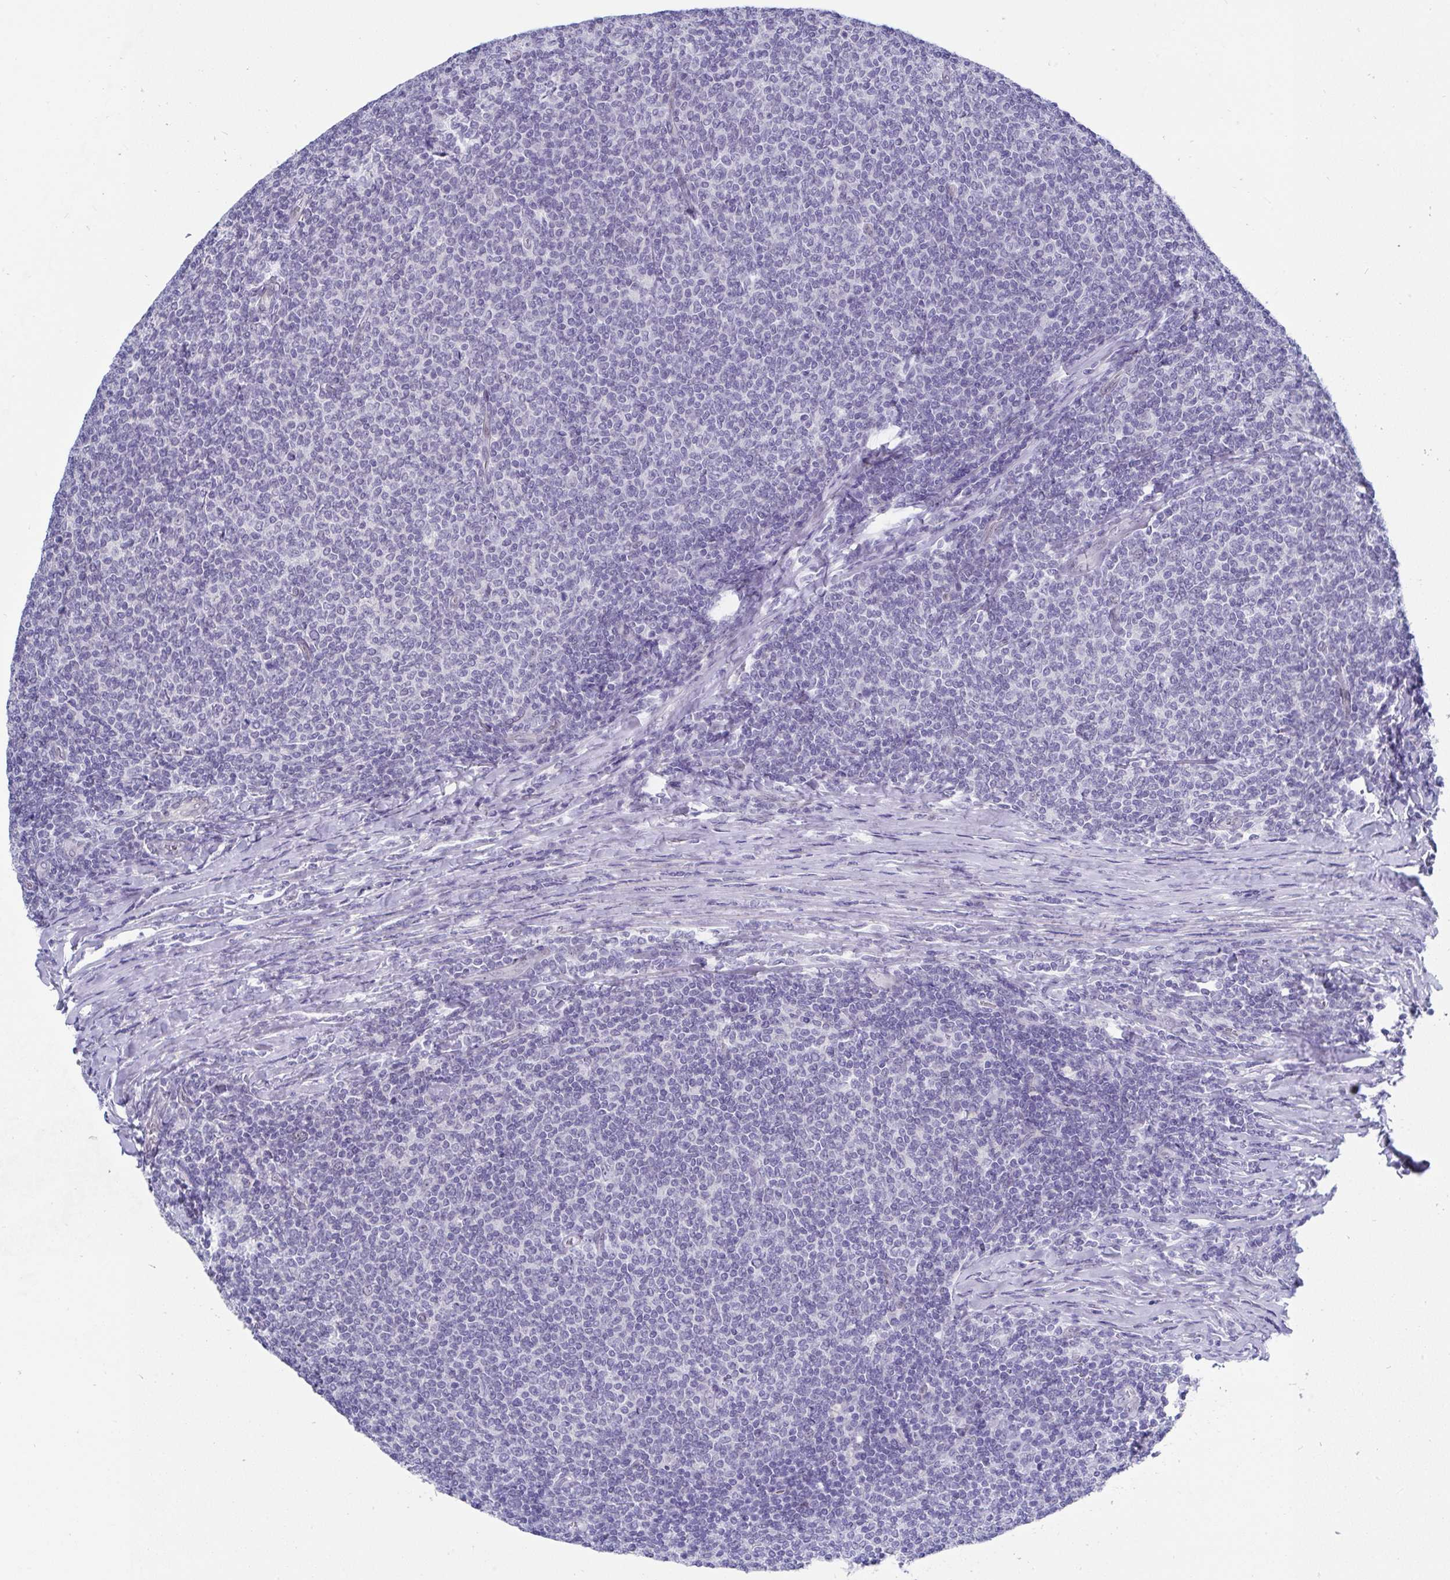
{"staining": {"intensity": "negative", "quantity": "none", "location": "none"}, "tissue": "lymphoma", "cell_type": "Tumor cells", "image_type": "cancer", "snomed": [{"axis": "morphology", "description": "Malignant lymphoma, non-Hodgkin's type, Low grade"}, {"axis": "topography", "description": "Lymph node"}], "caption": "Immunohistochemistry (IHC) image of neoplastic tissue: malignant lymphoma, non-Hodgkin's type (low-grade) stained with DAB demonstrates no significant protein staining in tumor cells.", "gene": "MFSD4A", "patient": {"sex": "male", "age": 52}}